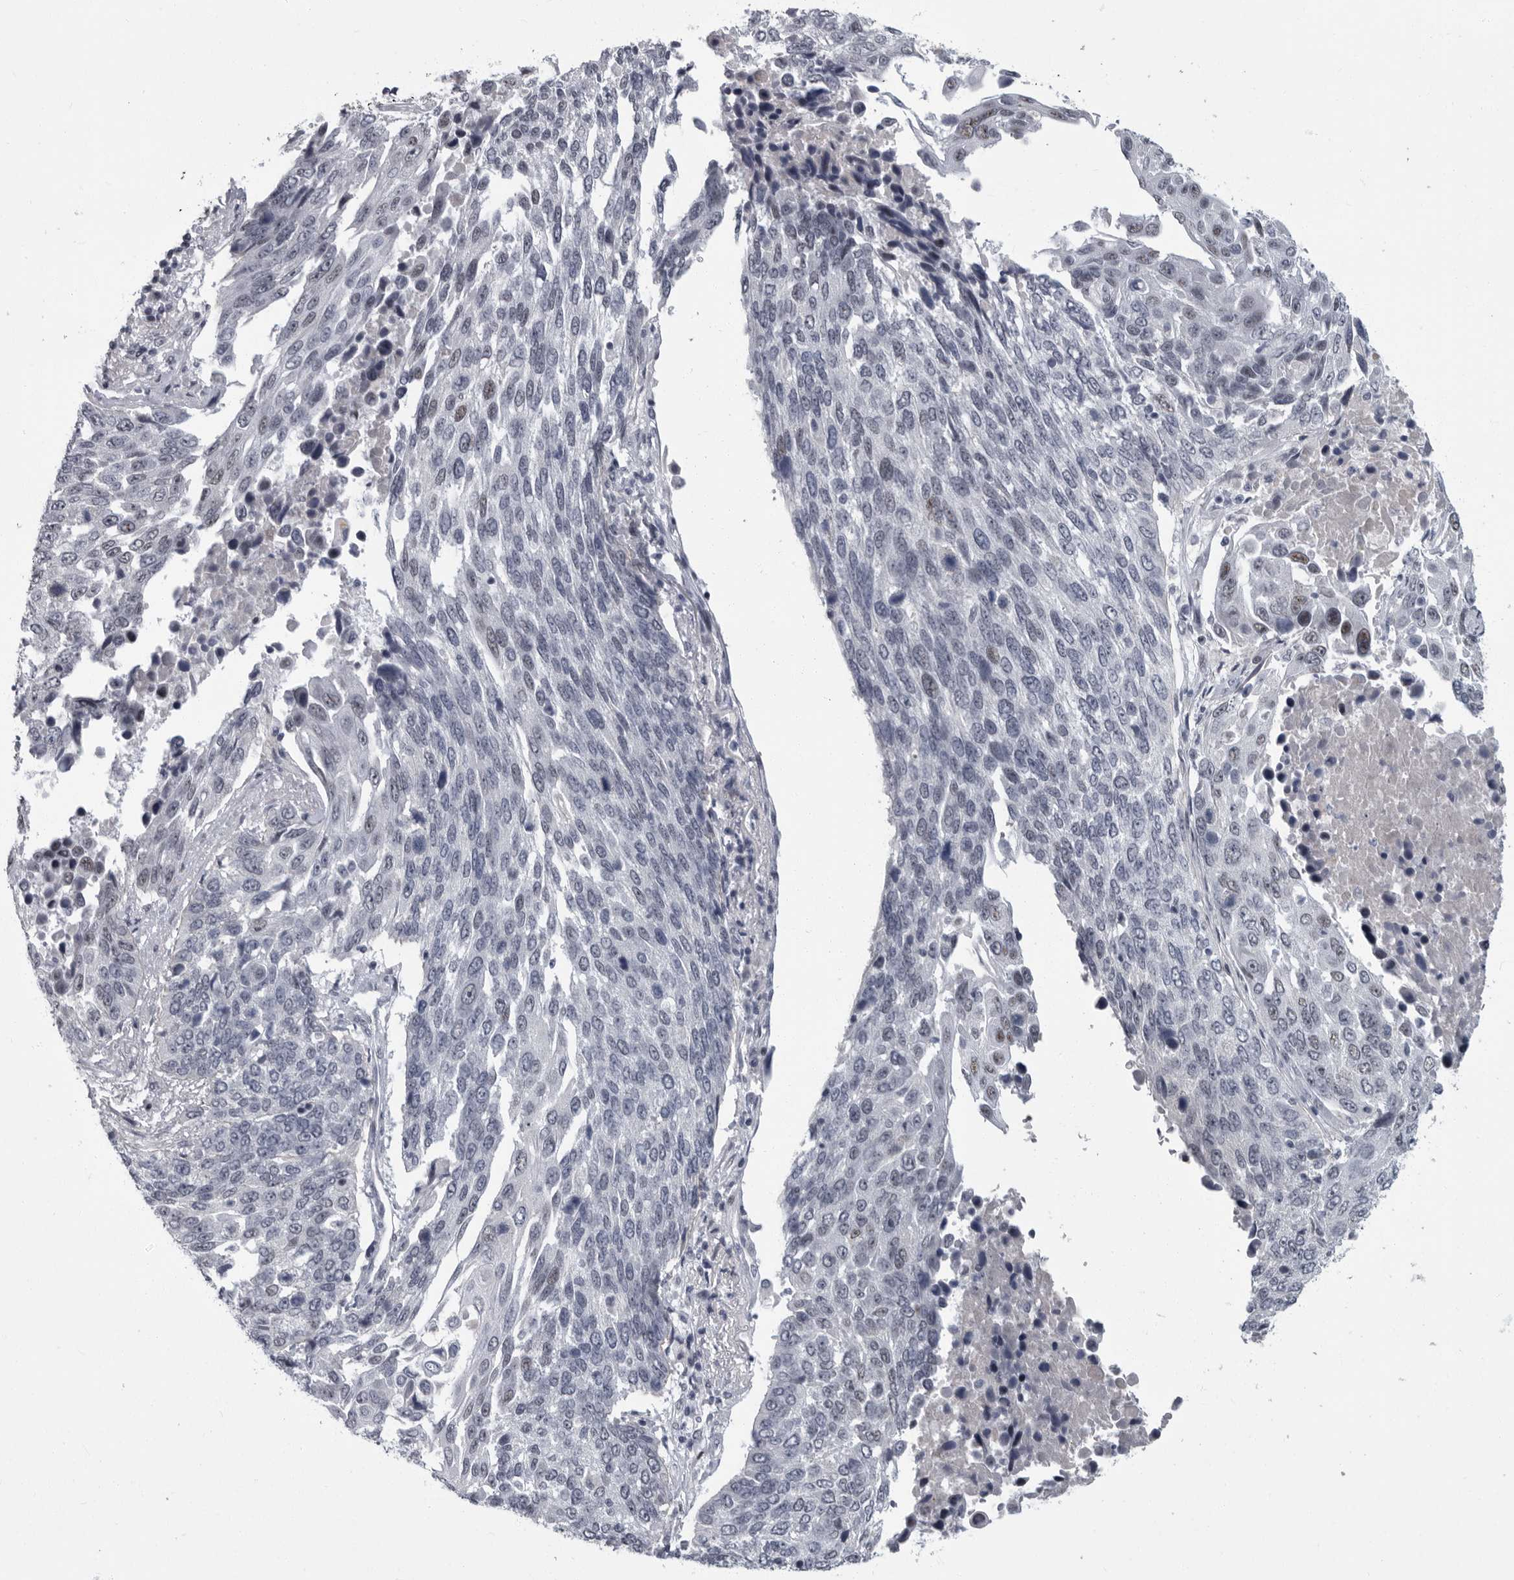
{"staining": {"intensity": "negative", "quantity": "none", "location": "none"}, "tissue": "lung cancer", "cell_type": "Tumor cells", "image_type": "cancer", "snomed": [{"axis": "morphology", "description": "Squamous cell carcinoma, NOS"}, {"axis": "topography", "description": "Lung"}], "caption": "Tumor cells are negative for protein expression in human lung cancer (squamous cell carcinoma).", "gene": "SLC25A39", "patient": {"sex": "male", "age": 66}}